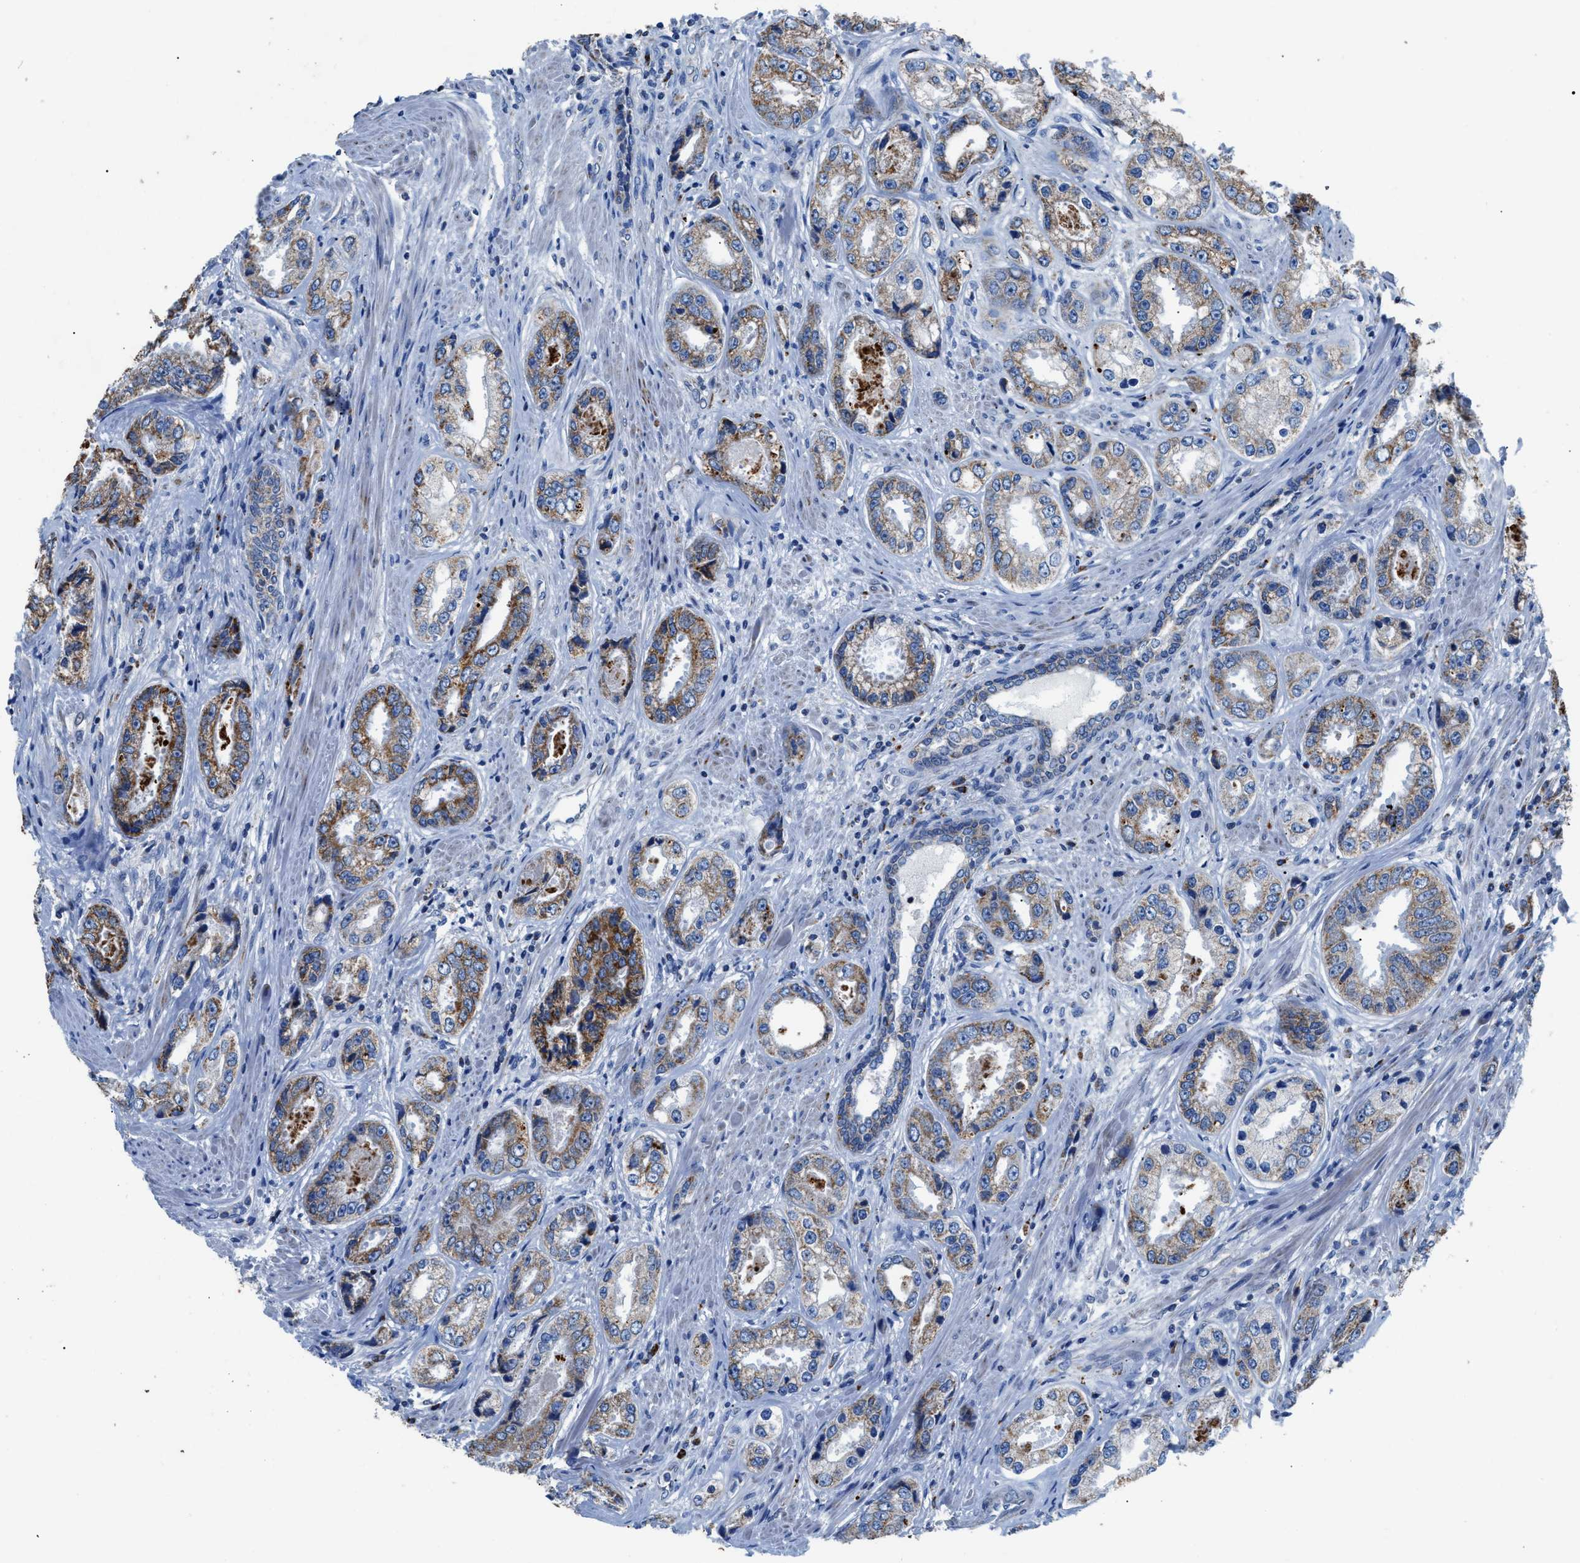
{"staining": {"intensity": "moderate", "quantity": ">75%", "location": "cytoplasmic/membranous"}, "tissue": "prostate cancer", "cell_type": "Tumor cells", "image_type": "cancer", "snomed": [{"axis": "morphology", "description": "Adenocarcinoma, High grade"}, {"axis": "topography", "description": "Prostate"}], "caption": "Prostate cancer stained for a protein (brown) displays moderate cytoplasmic/membranous positive staining in about >75% of tumor cells.", "gene": "ZDHHC3", "patient": {"sex": "male", "age": 61}}